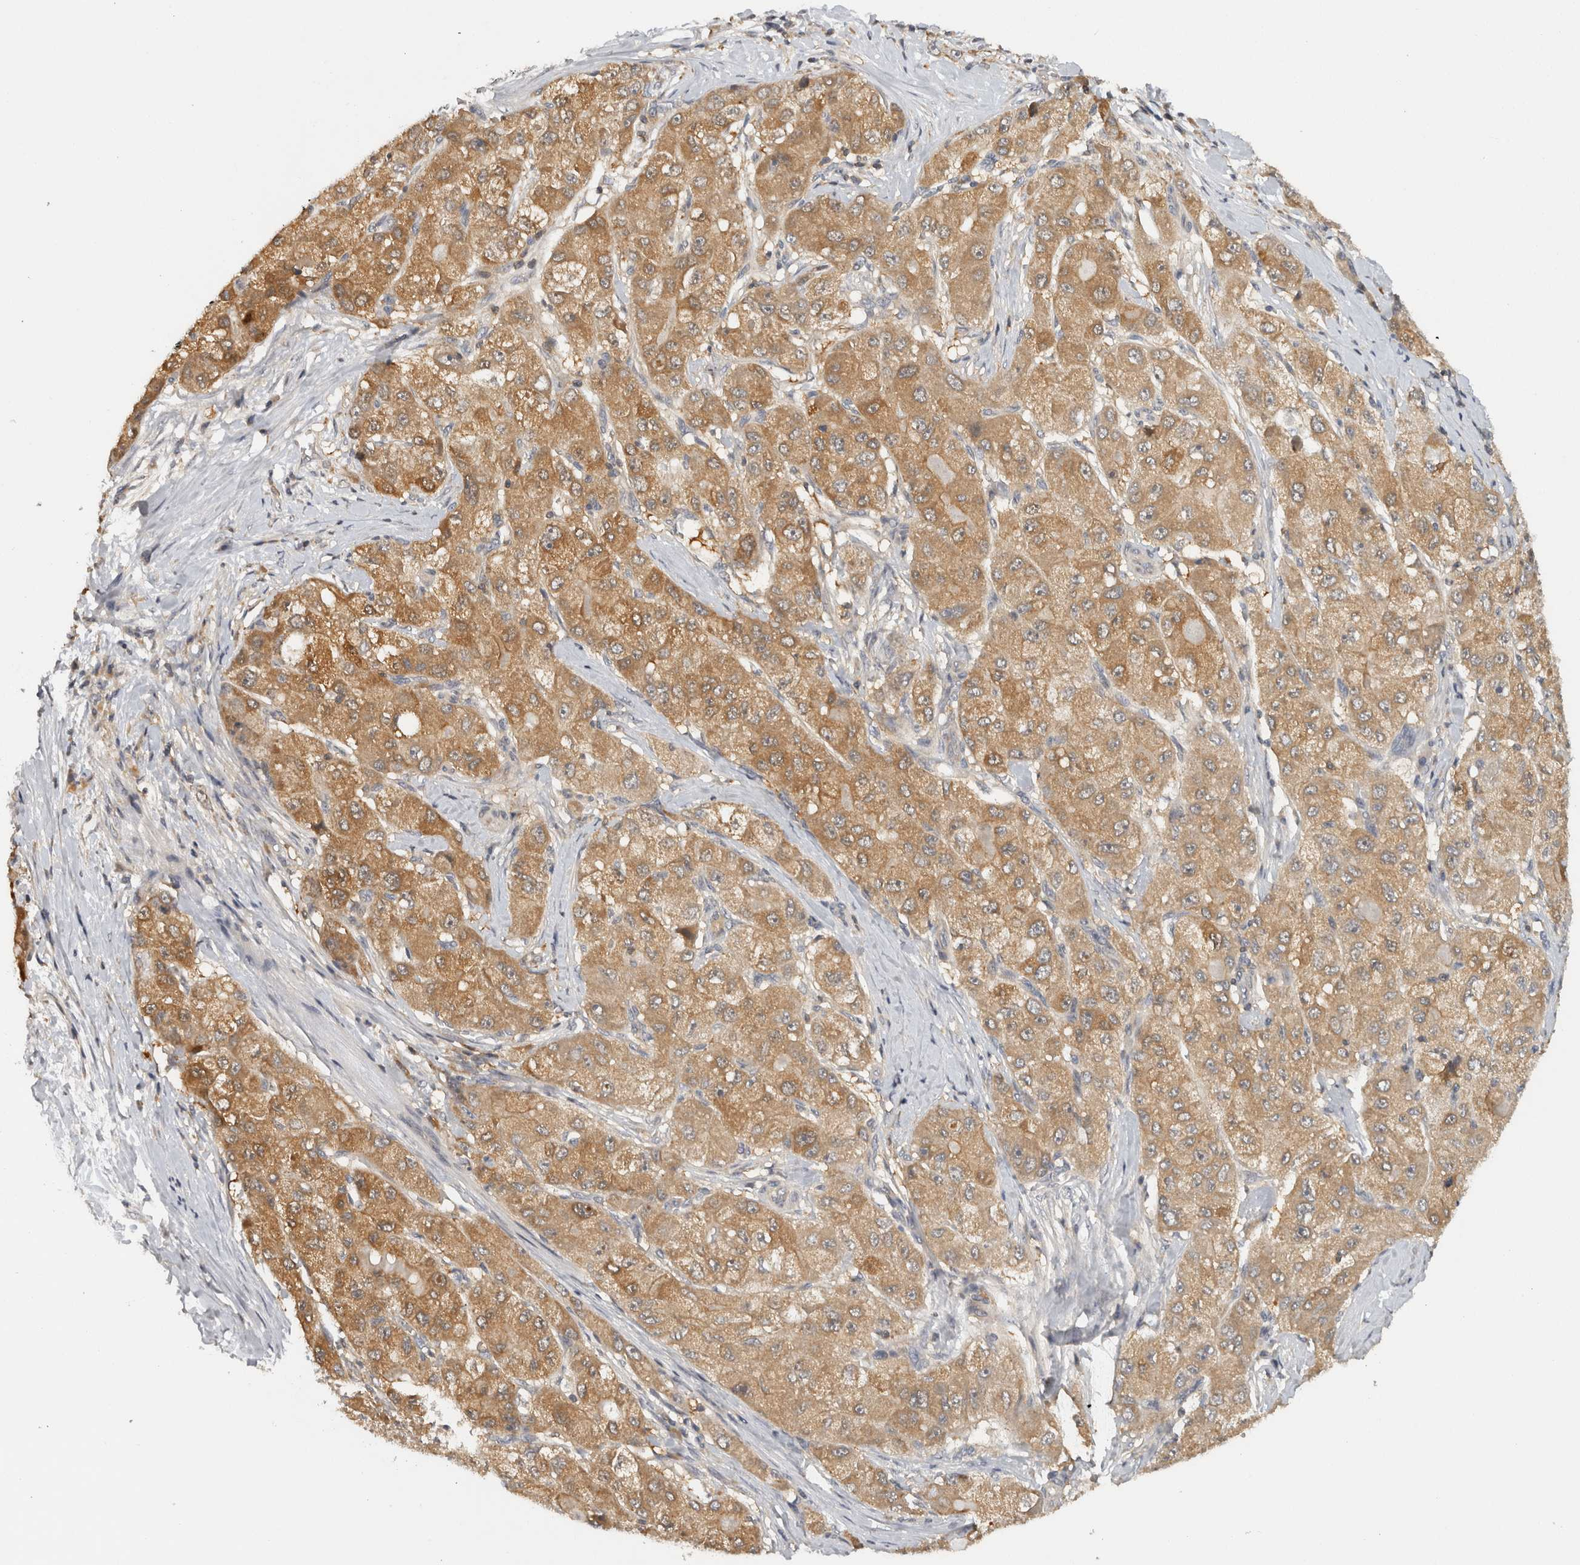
{"staining": {"intensity": "moderate", "quantity": ">75%", "location": "cytoplasmic/membranous"}, "tissue": "liver cancer", "cell_type": "Tumor cells", "image_type": "cancer", "snomed": [{"axis": "morphology", "description": "Carcinoma, Hepatocellular, NOS"}, {"axis": "topography", "description": "Liver"}], "caption": "IHC image of neoplastic tissue: liver cancer stained using immunohistochemistry displays medium levels of moderate protein expression localized specifically in the cytoplasmic/membranous of tumor cells, appearing as a cytoplasmic/membranous brown color.", "gene": "ACAT2", "patient": {"sex": "male", "age": 80}}